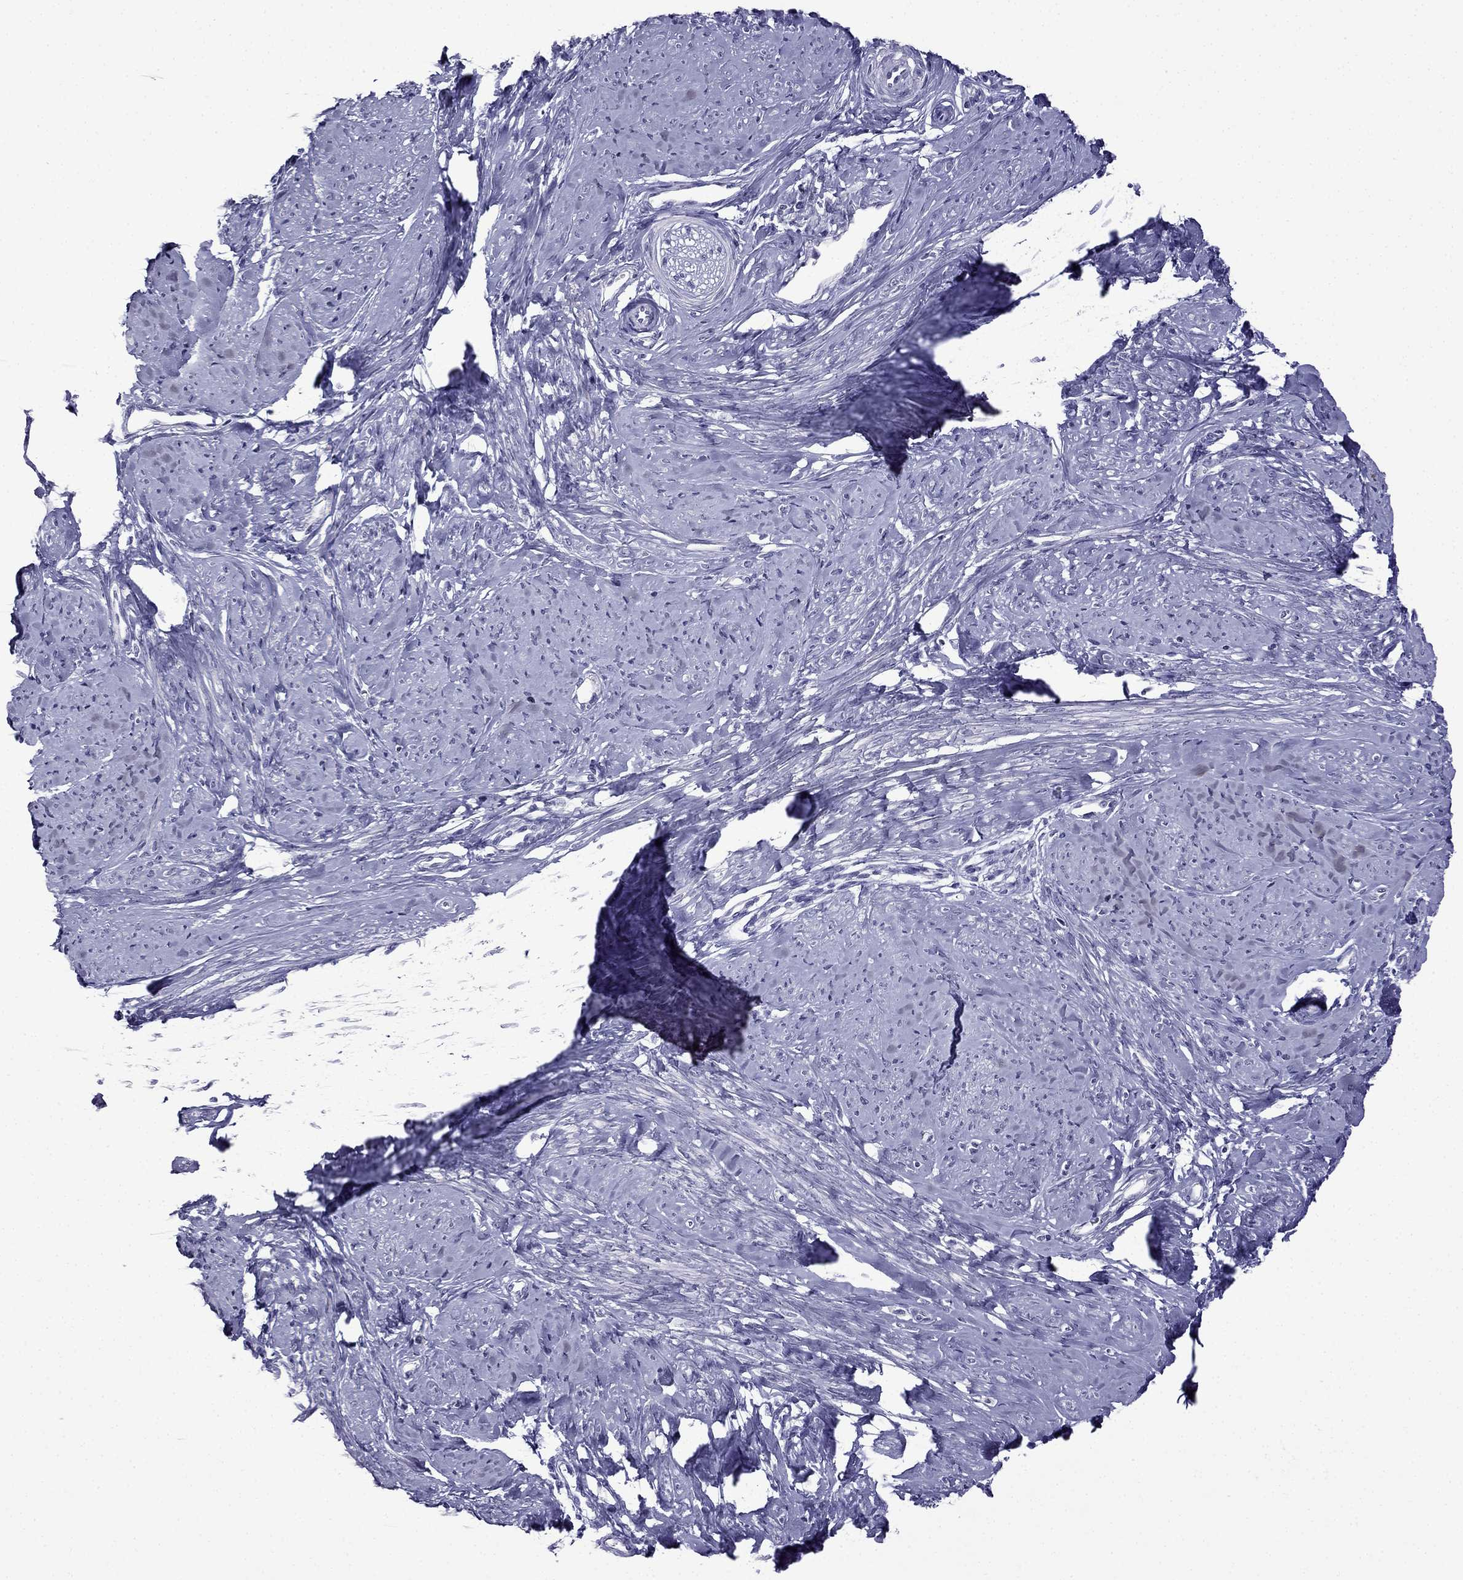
{"staining": {"intensity": "negative", "quantity": "none", "location": "none"}, "tissue": "smooth muscle", "cell_type": "Smooth muscle cells", "image_type": "normal", "snomed": [{"axis": "morphology", "description": "Normal tissue, NOS"}, {"axis": "topography", "description": "Smooth muscle"}], "caption": "An image of smooth muscle stained for a protein reveals no brown staining in smooth muscle cells. (DAB immunohistochemistry visualized using brightfield microscopy, high magnification).", "gene": "POM121L12", "patient": {"sex": "female", "age": 48}}